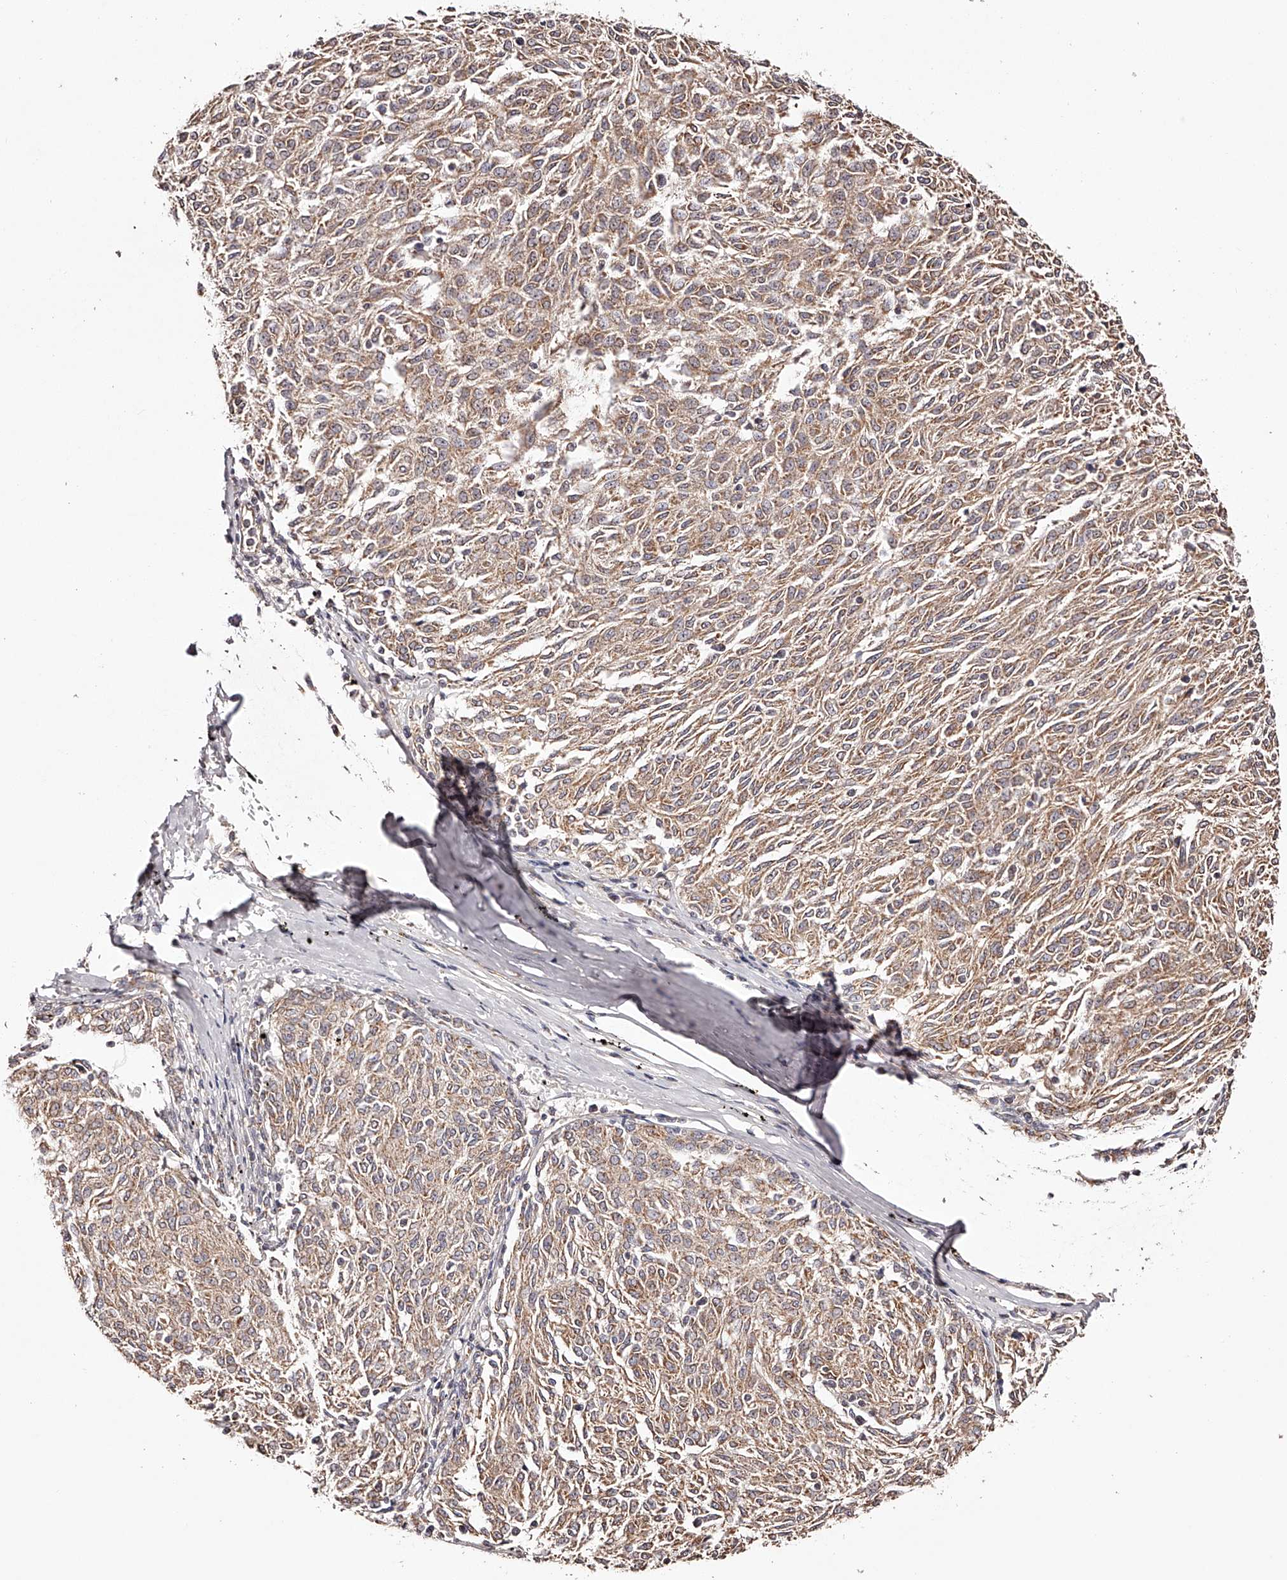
{"staining": {"intensity": "moderate", "quantity": ">75%", "location": "cytoplasmic/membranous"}, "tissue": "melanoma", "cell_type": "Tumor cells", "image_type": "cancer", "snomed": [{"axis": "morphology", "description": "Malignant melanoma, NOS"}, {"axis": "topography", "description": "Skin"}], "caption": "This histopathology image shows malignant melanoma stained with IHC to label a protein in brown. The cytoplasmic/membranous of tumor cells show moderate positivity for the protein. Nuclei are counter-stained blue.", "gene": "USP21", "patient": {"sex": "female", "age": 72}}